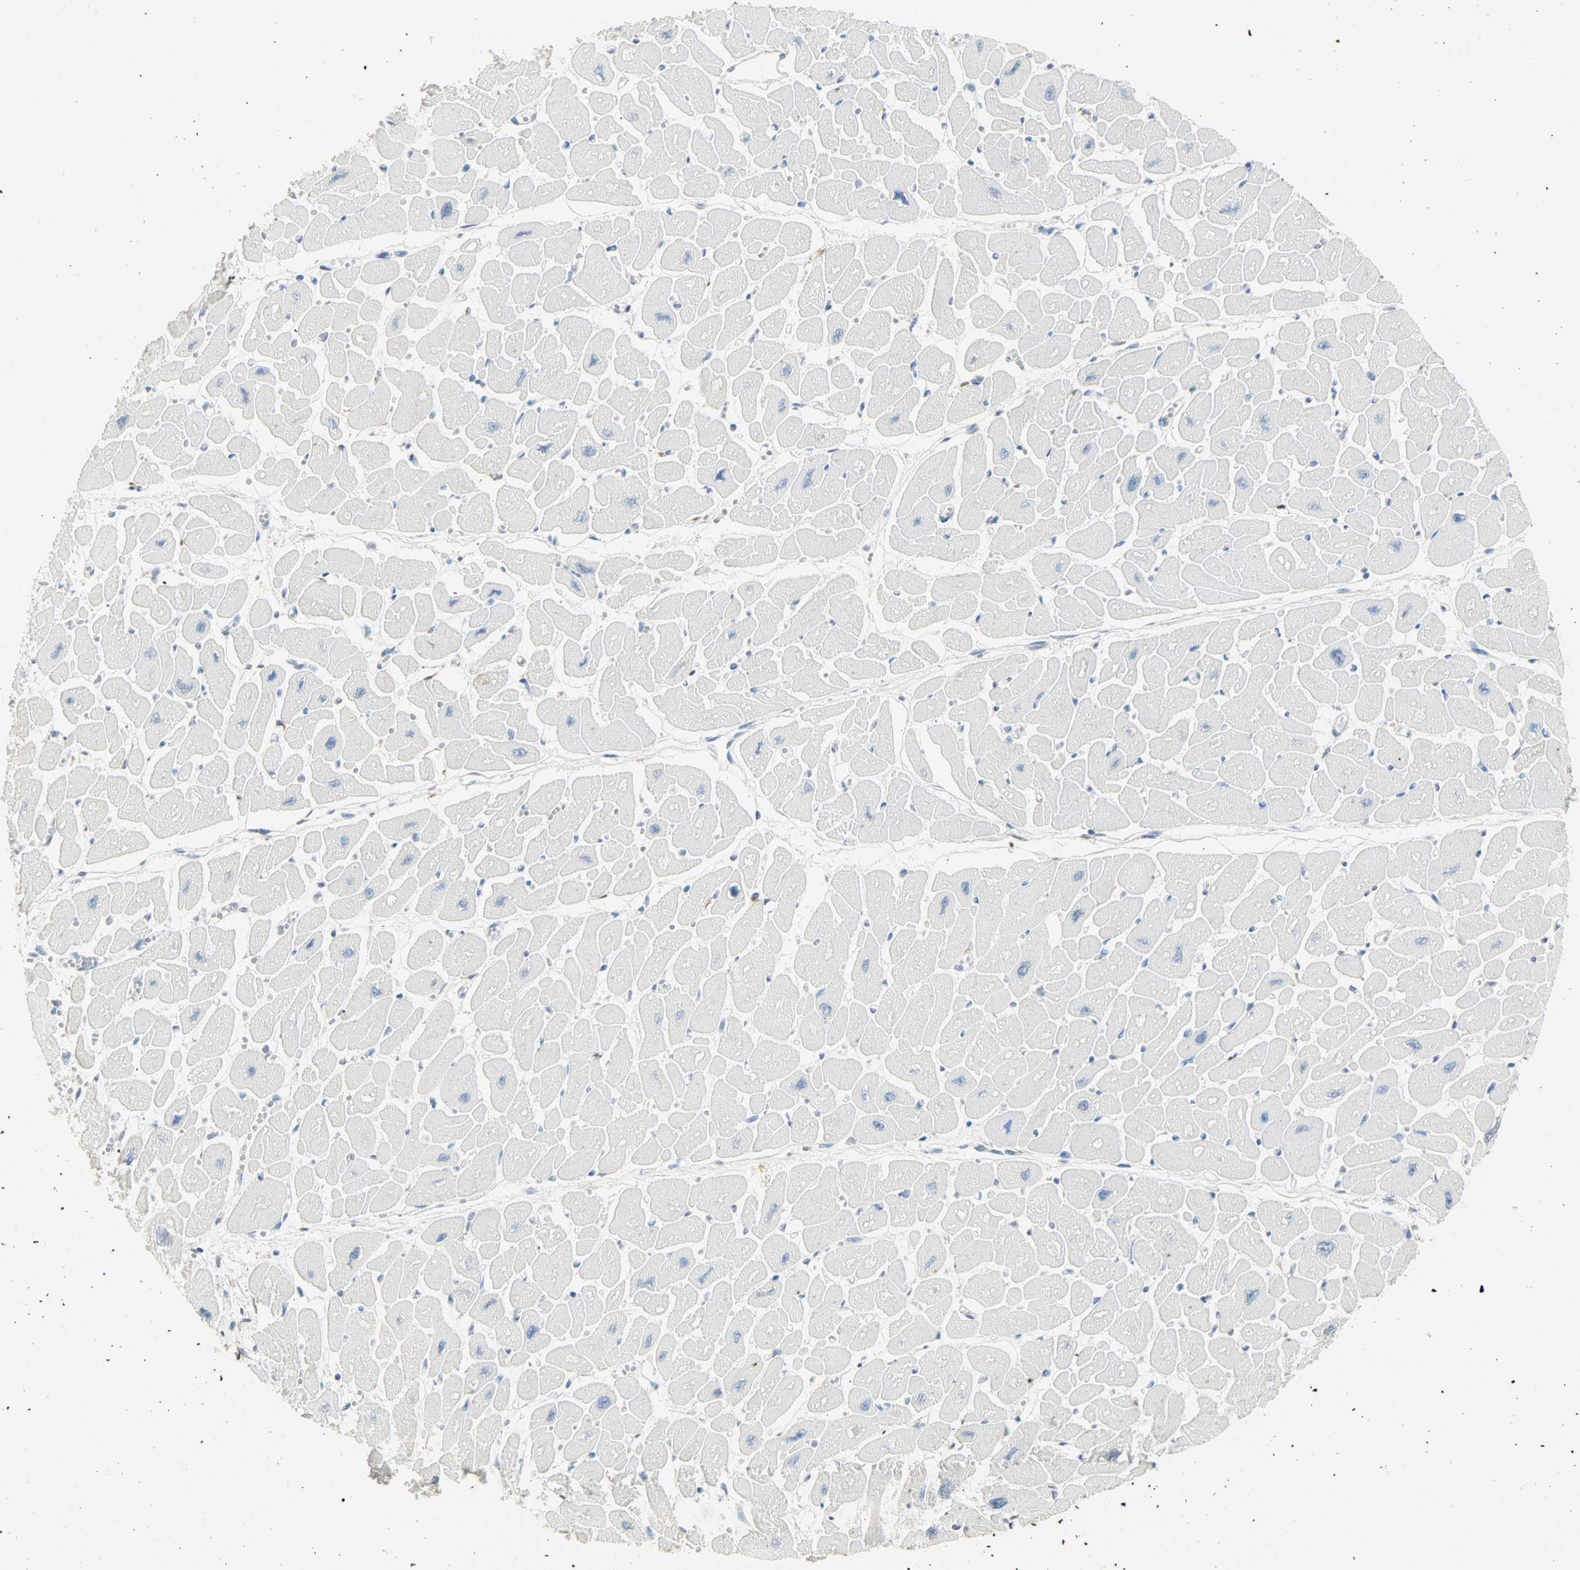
{"staining": {"intensity": "negative", "quantity": "none", "location": "none"}, "tissue": "heart muscle", "cell_type": "Cardiomyocytes", "image_type": "normal", "snomed": [{"axis": "morphology", "description": "Normal tissue, NOS"}, {"axis": "topography", "description": "Heart"}], "caption": "DAB (3,3'-diaminobenzidine) immunohistochemical staining of normal heart muscle exhibits no significant positivity in cardiomyocytes. (Immunohistochemistry, brightfield microscopy, high magnification).", "gene": "PKD2", "patient": {"sex": "female", "age": 54}}